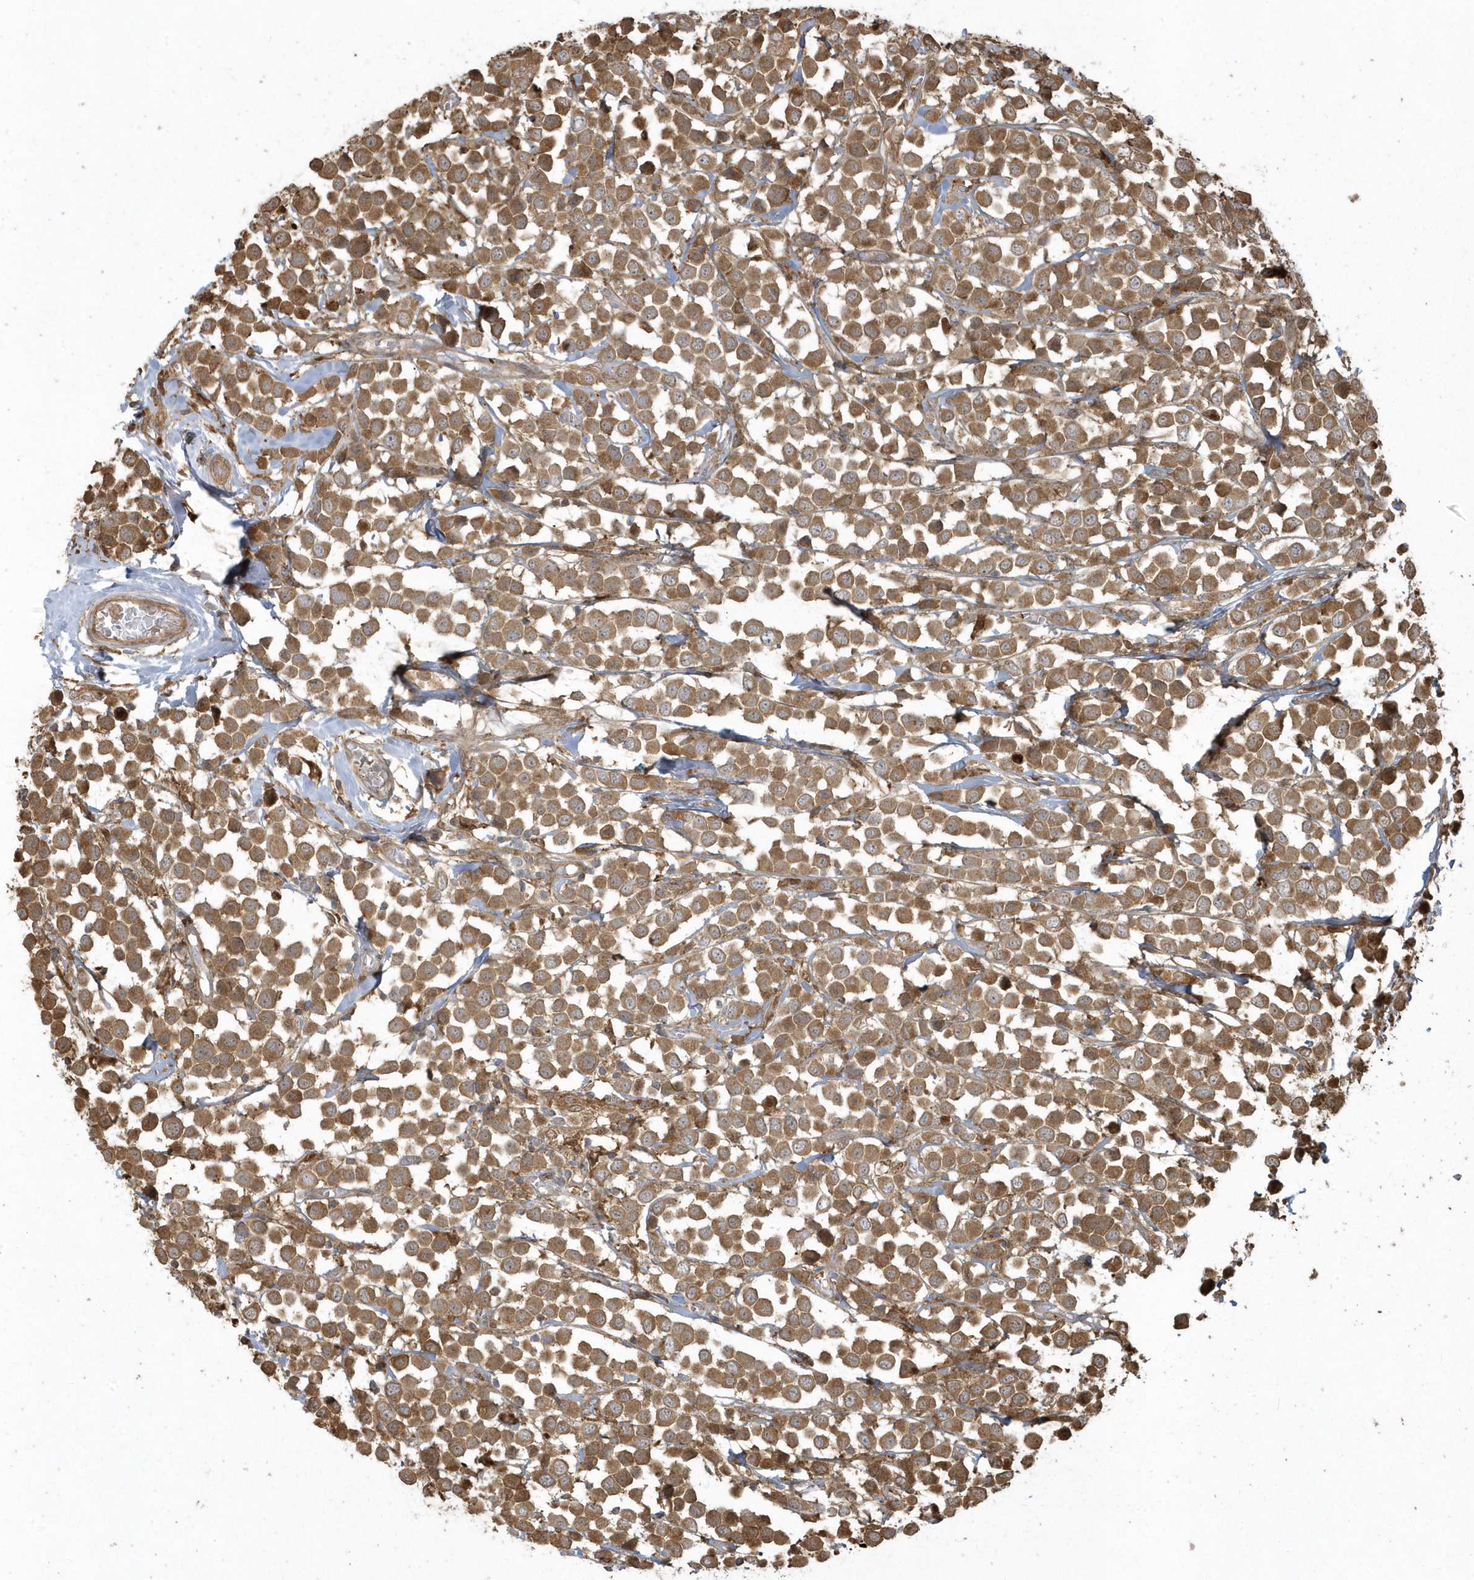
{"staining": {"intensity": "strong", "quantity": ">75%", "location": "cytoplasmic/membranous"}, "tissue": "breast cancer", "cell_type": "Tumor cells", "image_type": "cancer", "snomed": [{"axis": "morphology", "description": "Duct carcinoma"}, {"axis": "topography", "description": "Breast"}], "caption": "Immunohistochemistry photomicrograph of neoplastic tissue: human invasive ductal carcinoma (breast) stained using immunohistochemistry (IHC) shows high levels of strong protein expression localized specifically in the cytoplasmic/membranous of tumor cells, appearing as a cytoplasmic/membranous brown color.", "gene": "HNMT", "patient": {"sex": "female", "age": 61}}